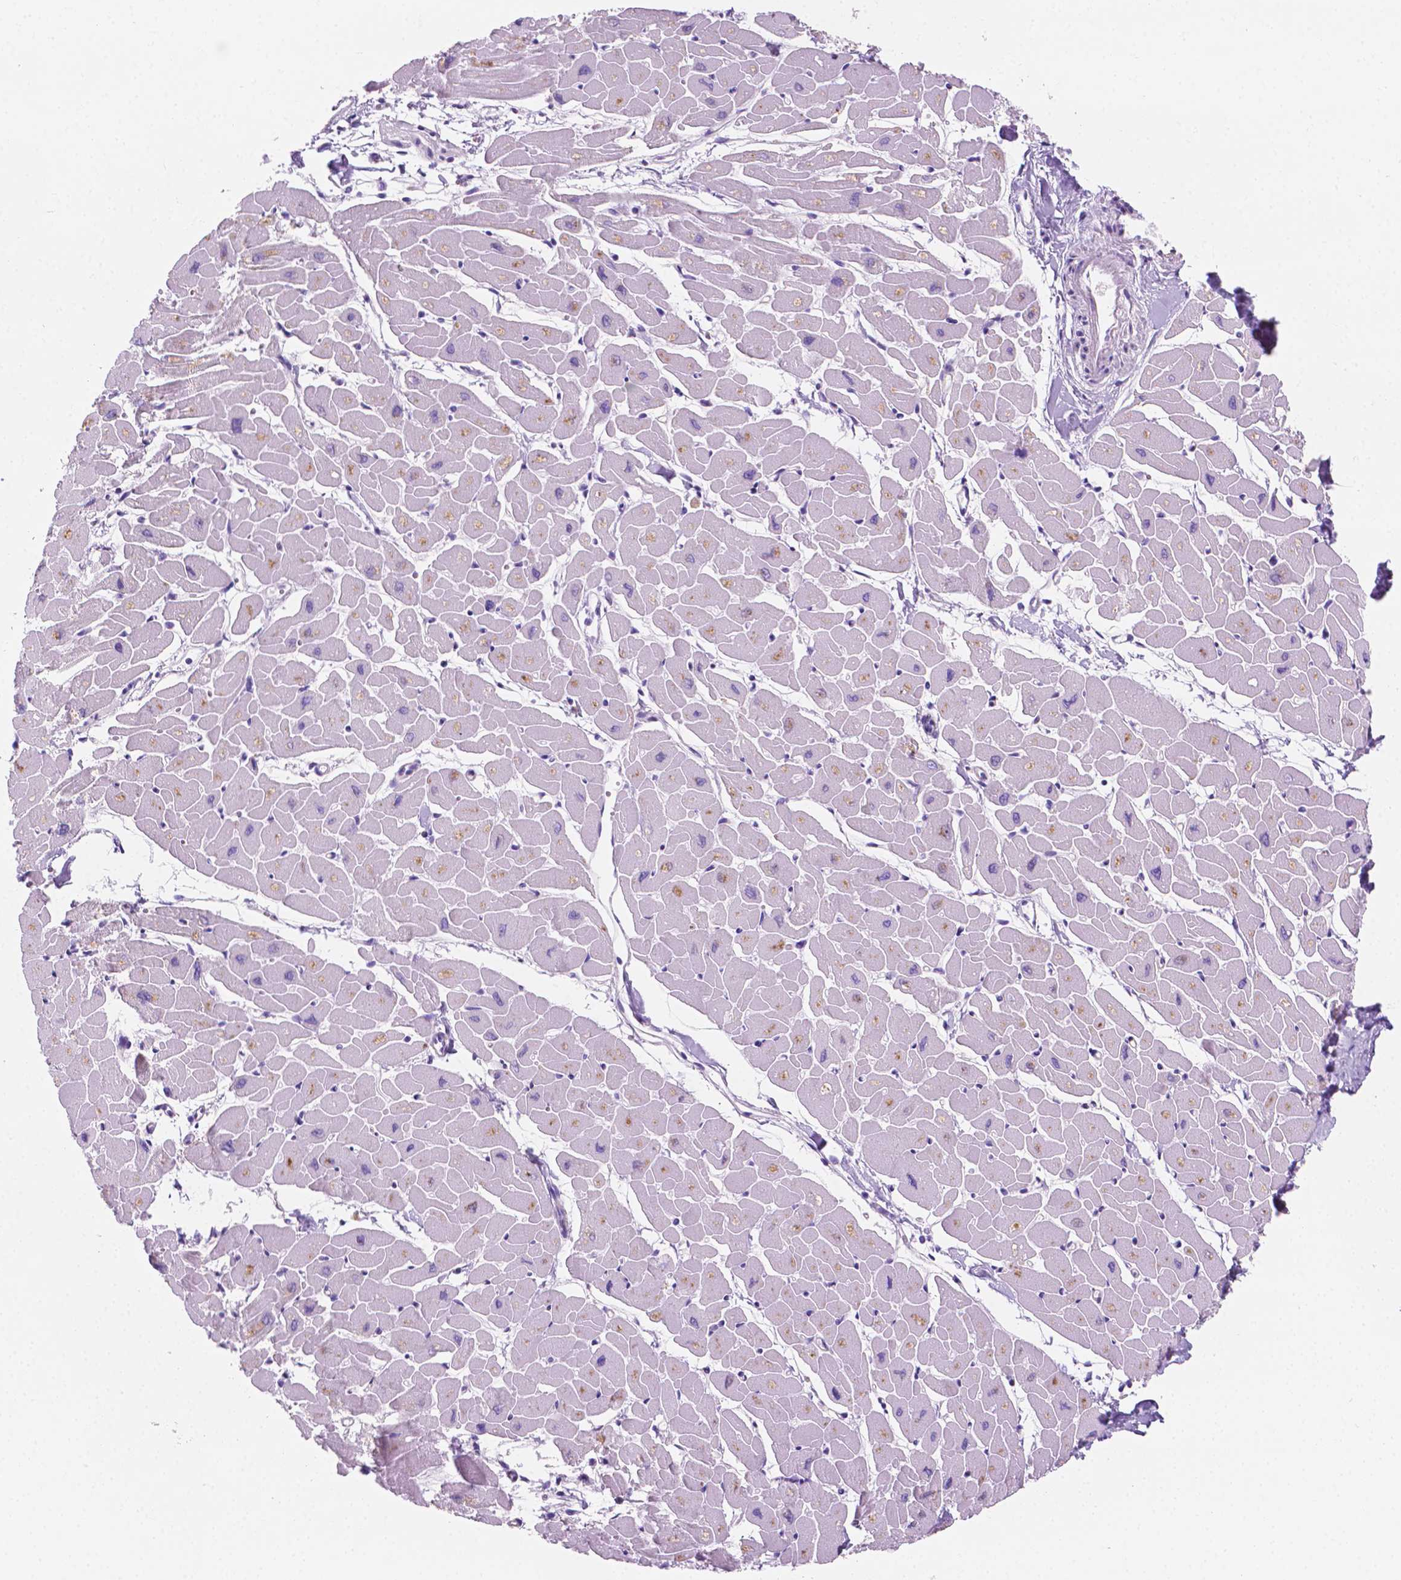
{"staining": {"intensity": "weak", "quantity": "<25%", "location": "cytoplasmic/membranous"}, "tissue": "heart muscle", "cell_type": "Cardiomyocytes", "image_type": "normal", "snomed": [{"axis": "morphology", "description": "Normal tissue, NOS"}, {"axis": "topography", "description": "Heart"}], "caption": "A high-resolution photomicrograph shows immunohistochemistry staining of benign heart muscle, which shows no significant positivity in cardiomyocytes.", "gene": "EPPK1", "patient": {"sex": "male", "age": 57}}